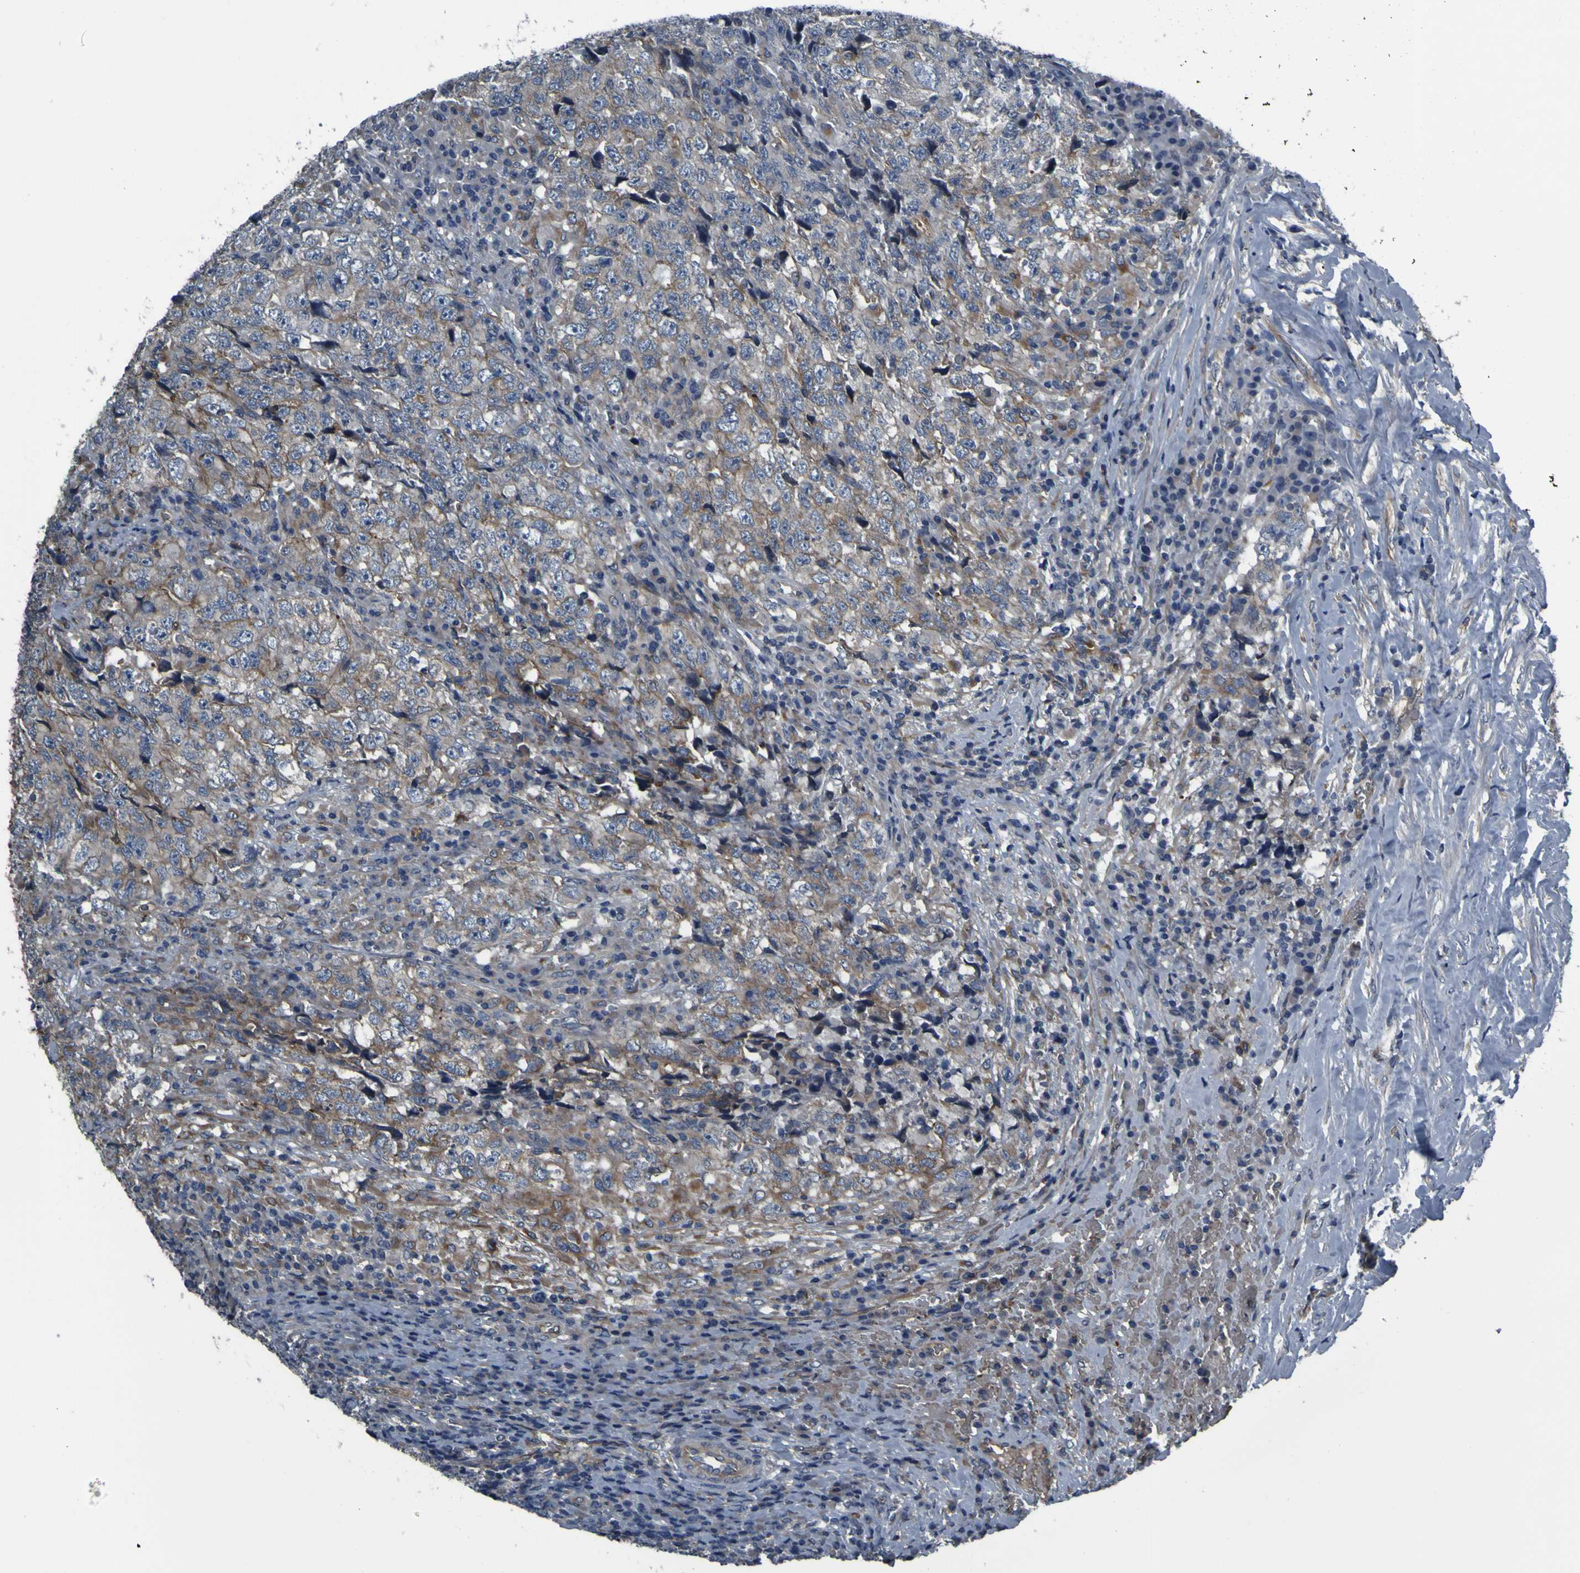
{"staining": {"intensity": "weak", "quantity": "25%-75%", "location": "cytoplasmic/membranous"}, "tissue": "testis cancer", "cell_type": "Tumor cells", "image_type": "cancer", "snomed": [{"axis": "morphology", "description": "Necrosis, NOS"}, {"axis": "morphology", "description": "Carcinoma, Embryonal, NOS"}, {"axis": "topography", "description": "Testis"}], "caption": "Human testis cancer stained for a protein (brown) displays weak cytoplasmic/membranous positive positivity in approximately 25%-75% of tumor cells.", "gene": "GRAMD1A", "patient": {"sex": "male", "age": 19}}